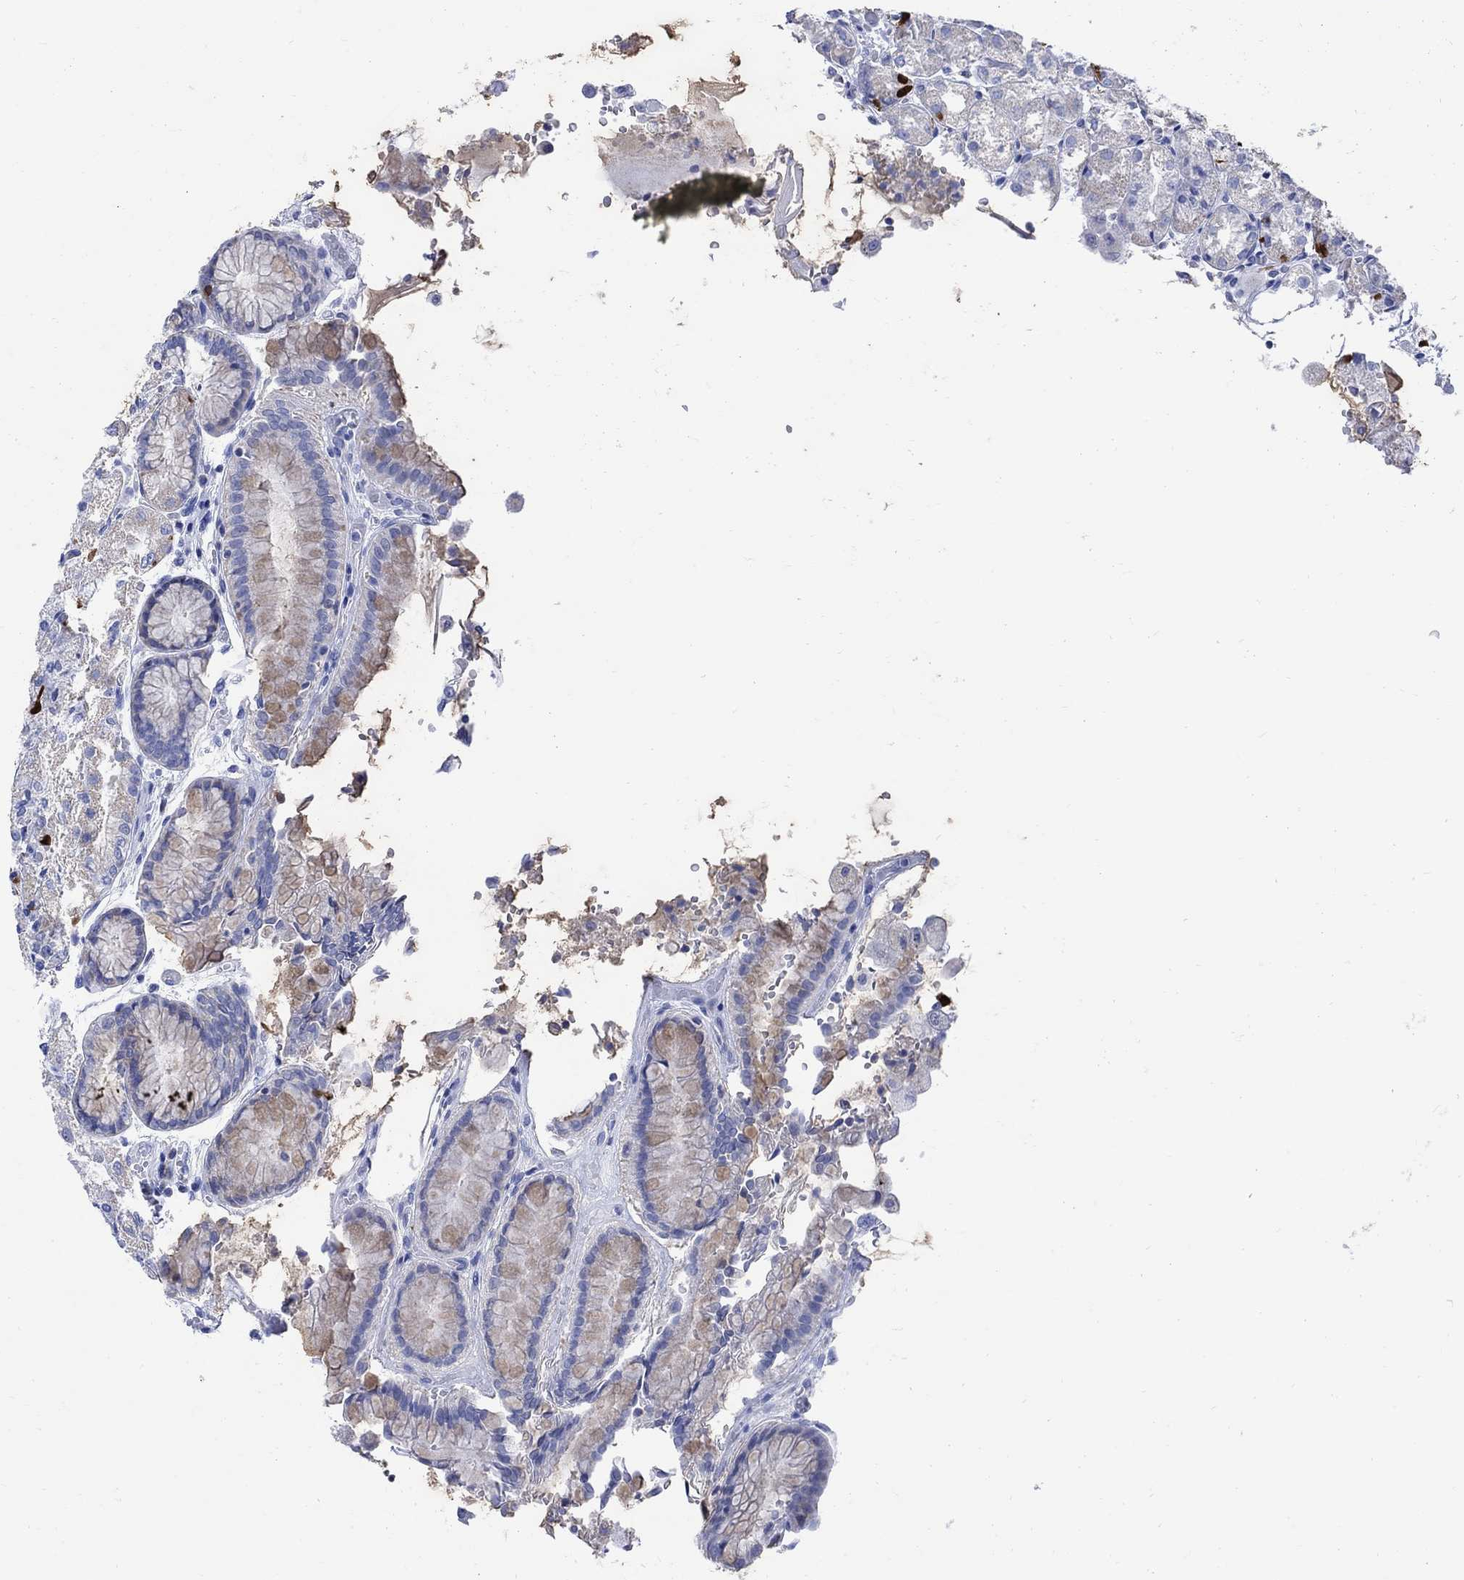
{"staining": {"intensity": "moderate", "quantity": "<25%", "location": "cytoplasmic/membranous"}, "tissue": "stomach", "cell_type": "Glandular cells", "image_type": "normal", "snomed": [{"axis": "morphology", "description": "Normal tissue, NOS"}, {"axis": "topography", "description": "Stomach, upper"}], "caption": "High-magnification brightfield microscopy of unremarkable stomach stained with DAB (brown) and counterstained with hematoxylin (blue). glandular cells exhibit moderate cytoplasmic/membranous expression is identified in about<25% of cells. Immunohistochemistry (ihc) stains the protein in brown and the nuclei are stained blue.", "gene": "CPLX1", "patient": {"sex": "male", "age": 72}}